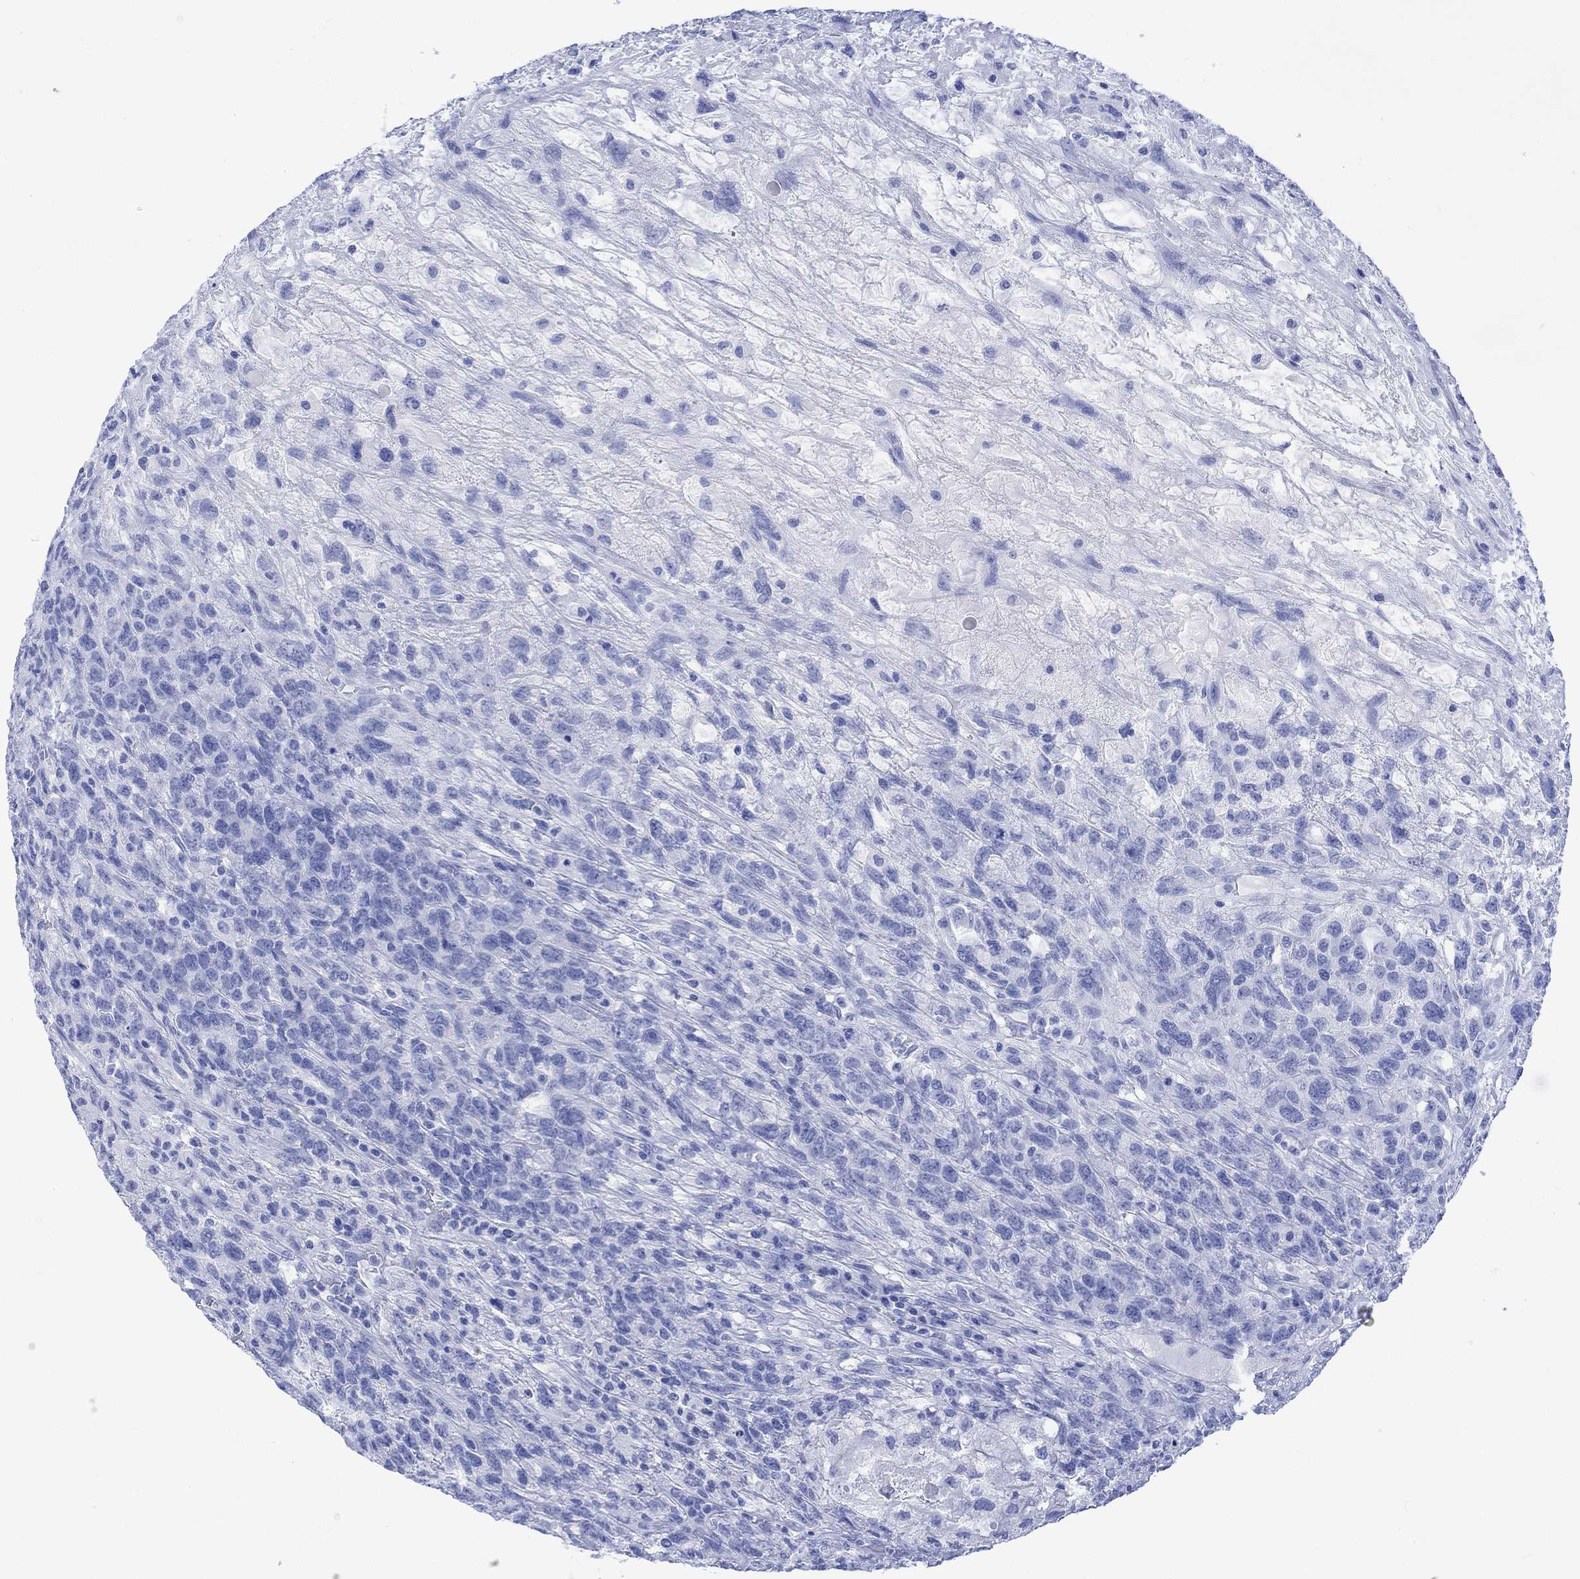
{"staining": {"intensity": "negative", "quantity": "none", "location": "none"}, "tissue": "testis cancer", "cell_type": "Tumor cells", "image_type": "cancer", "snomed": [{"axis": "morphology", "description": "Seminoma, NOS"}, {"axis": "topography", "description": "Testis"}], "caption": "Immunohistochemical staining of human testis seminoma shows no significant staining in tumor cells. (DAB immunohistochemistry, high magnification).", "gene": "CELF4", "patient": {"sex": "male", "age": 52}}